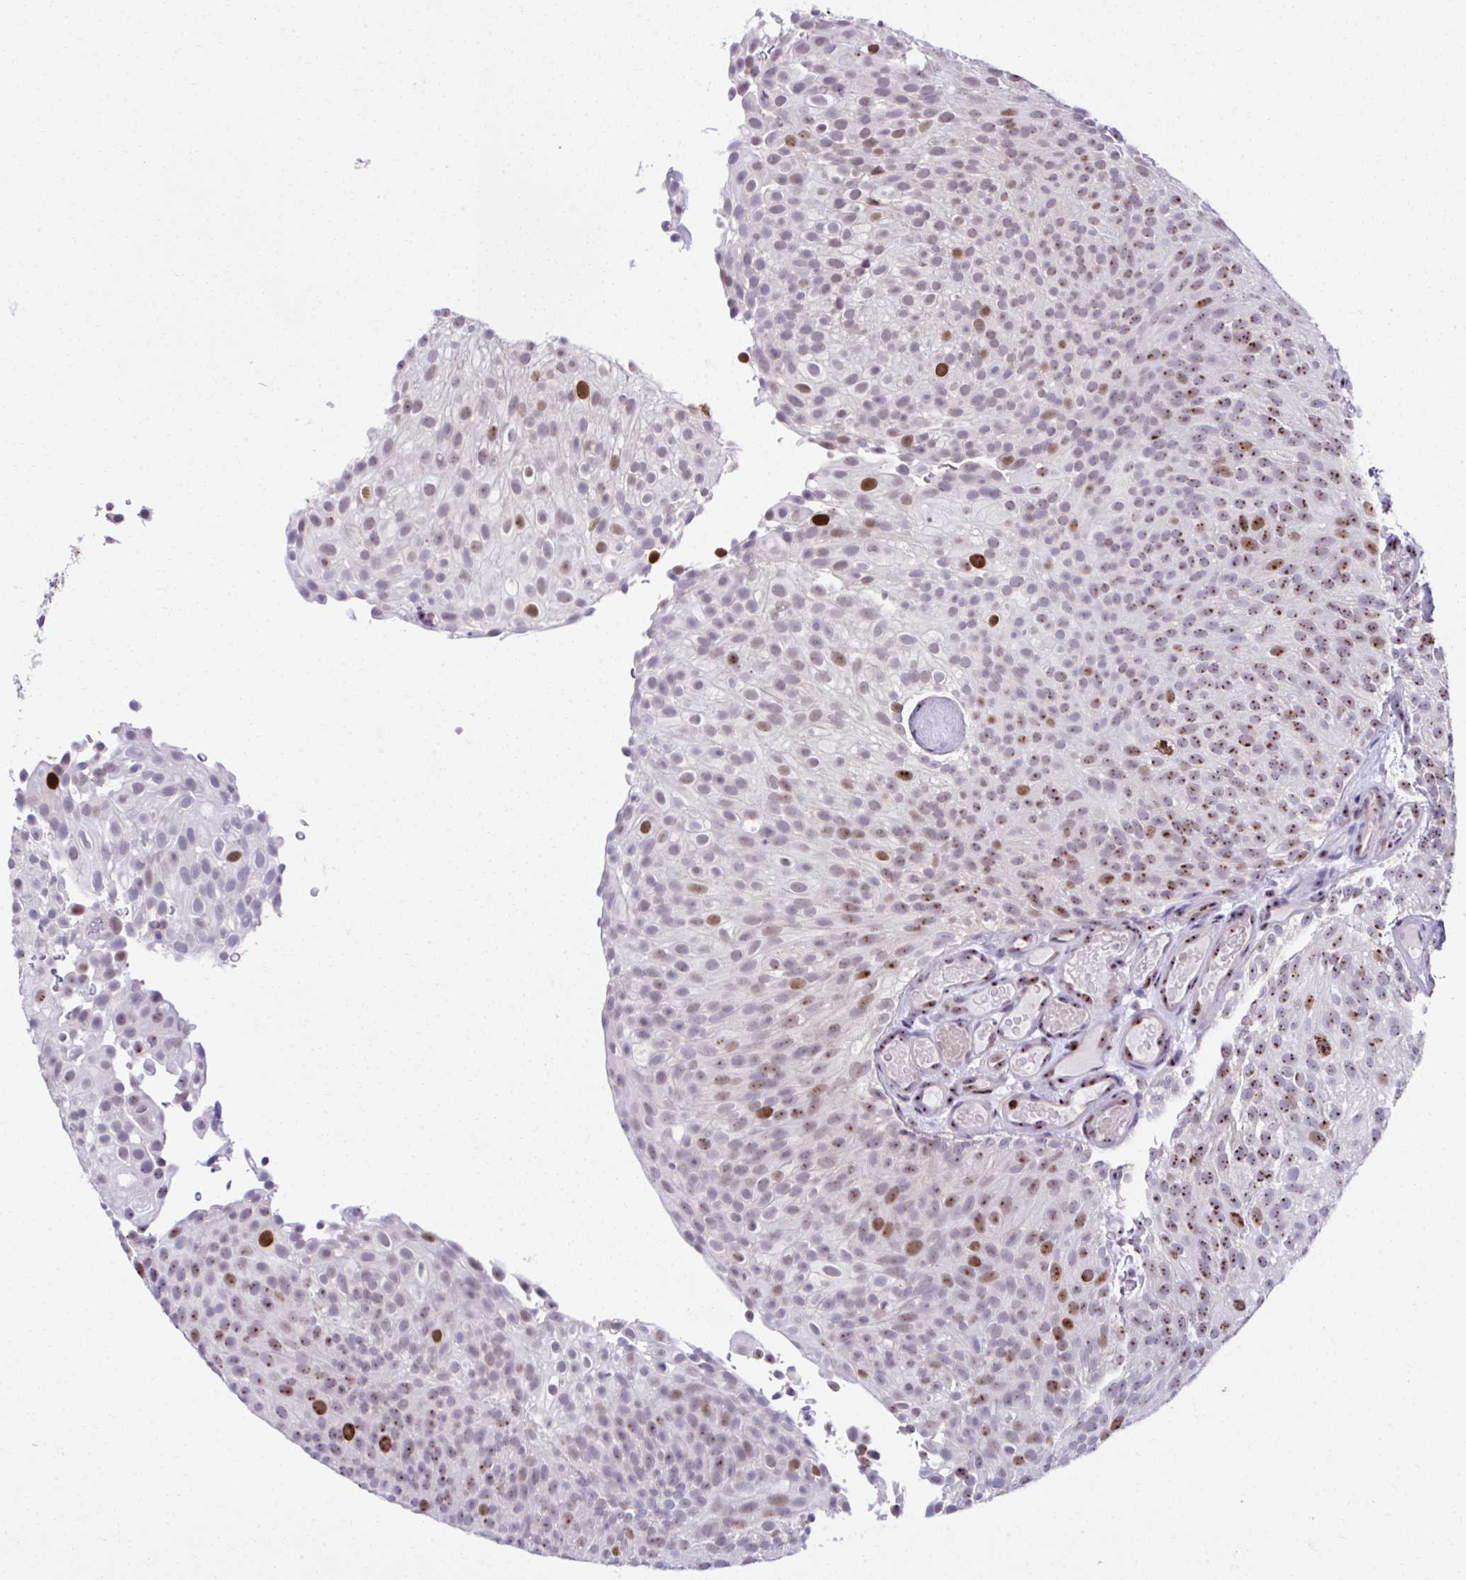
{"staining": {"intensity": "strong", "quantity": "25%-75%", "location": "nuclear"}, "tissue": "urothelial cancer", "cell_type": "Tumor cells", "image_type": "cancer", "snomed": [{"axis": "morphology", "description": "Urothelial carcinoma, Low grade"}, {"axis": "topography", "description": "Urinary bladder"}], "caption": "Immunohistochemical staining of human urothelial cancer shows high levels of strong nuclear protein positivity in about 25%-75% of tumor cells. (brown staining indicates protein expression, while blue staining denotes nuclei).", "gene": "CEP72", "patient": {"sex": "male", "age": 78}}